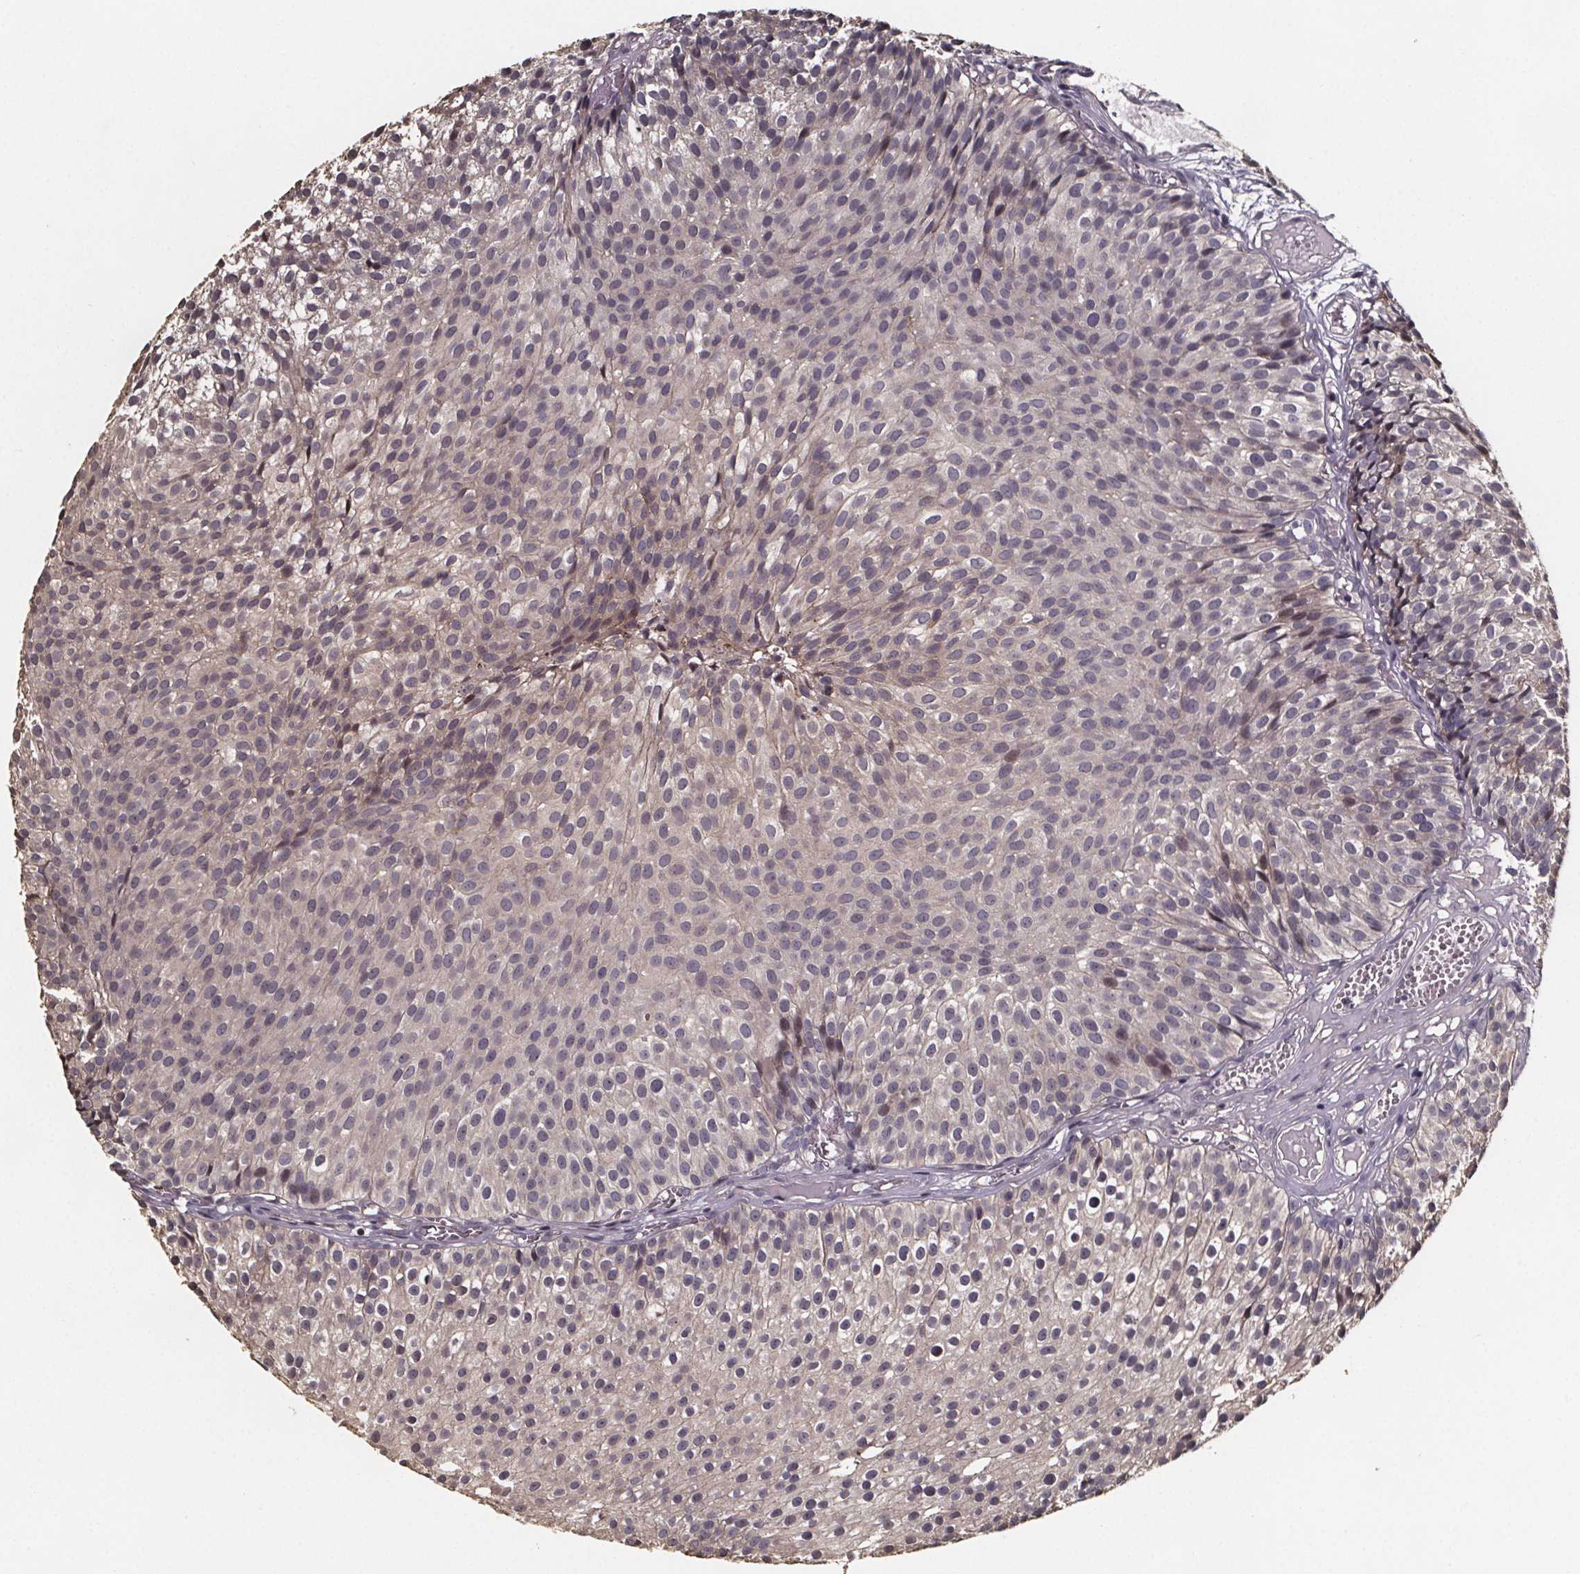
{"staining": {"intensity": "weak", "quantity": "<25%", "location": "cytoplasmic/membranous"}, "tissue": "urothelial cancer", "cell_type": "Tumor cells", "image_type": "cancer", "snomed": [{"axis": "morphology", "description": "Urothelial carcinoma, Low grade"}, {"axis": "topography", "description": "Urinary bladder"}], "caption": "Immunohistochemical staining of human urothelial cancer exhibits no significant expression in tumor cells.", "gene": "ZNF879", "patient": {"sex": "male", "age": 63}}